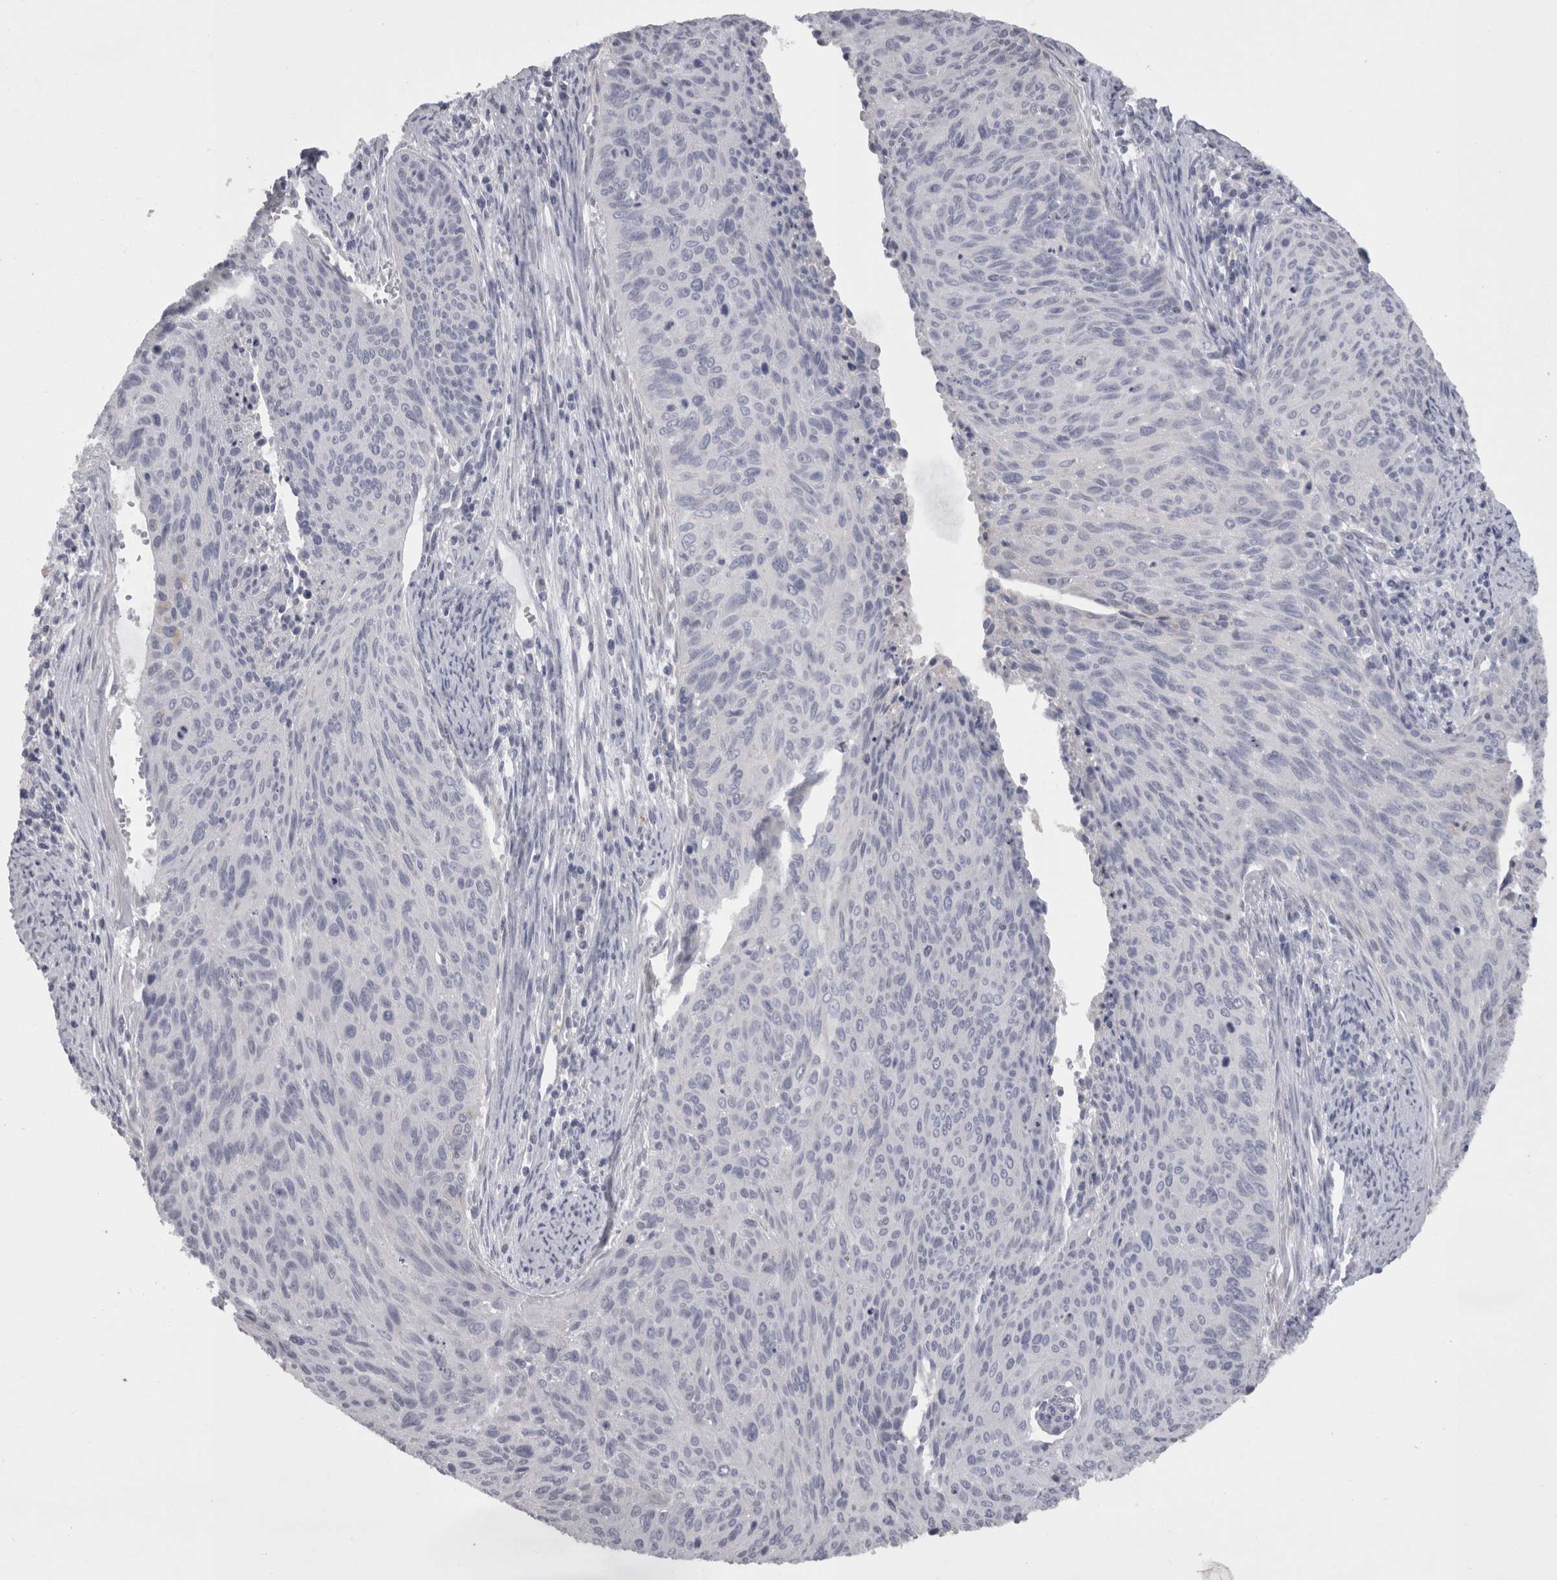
{"staining": {"intensity": "negative", "quantity": "none", "location": "none"}, "tissue": "cervical cancer", "cell_type": "Tumor cells", "image_type": "cancer", "snomed": [{"axis": "morphology", "description": "Squamous cell carcinoma, NOS"}, {"axis": "topography", "description": "Cervix"}], "caption": "There is no significant expression in tumor cells of cervical cancer.", "gene": "CAMK2D", "patient": {"sex": "female", "age": 55}}